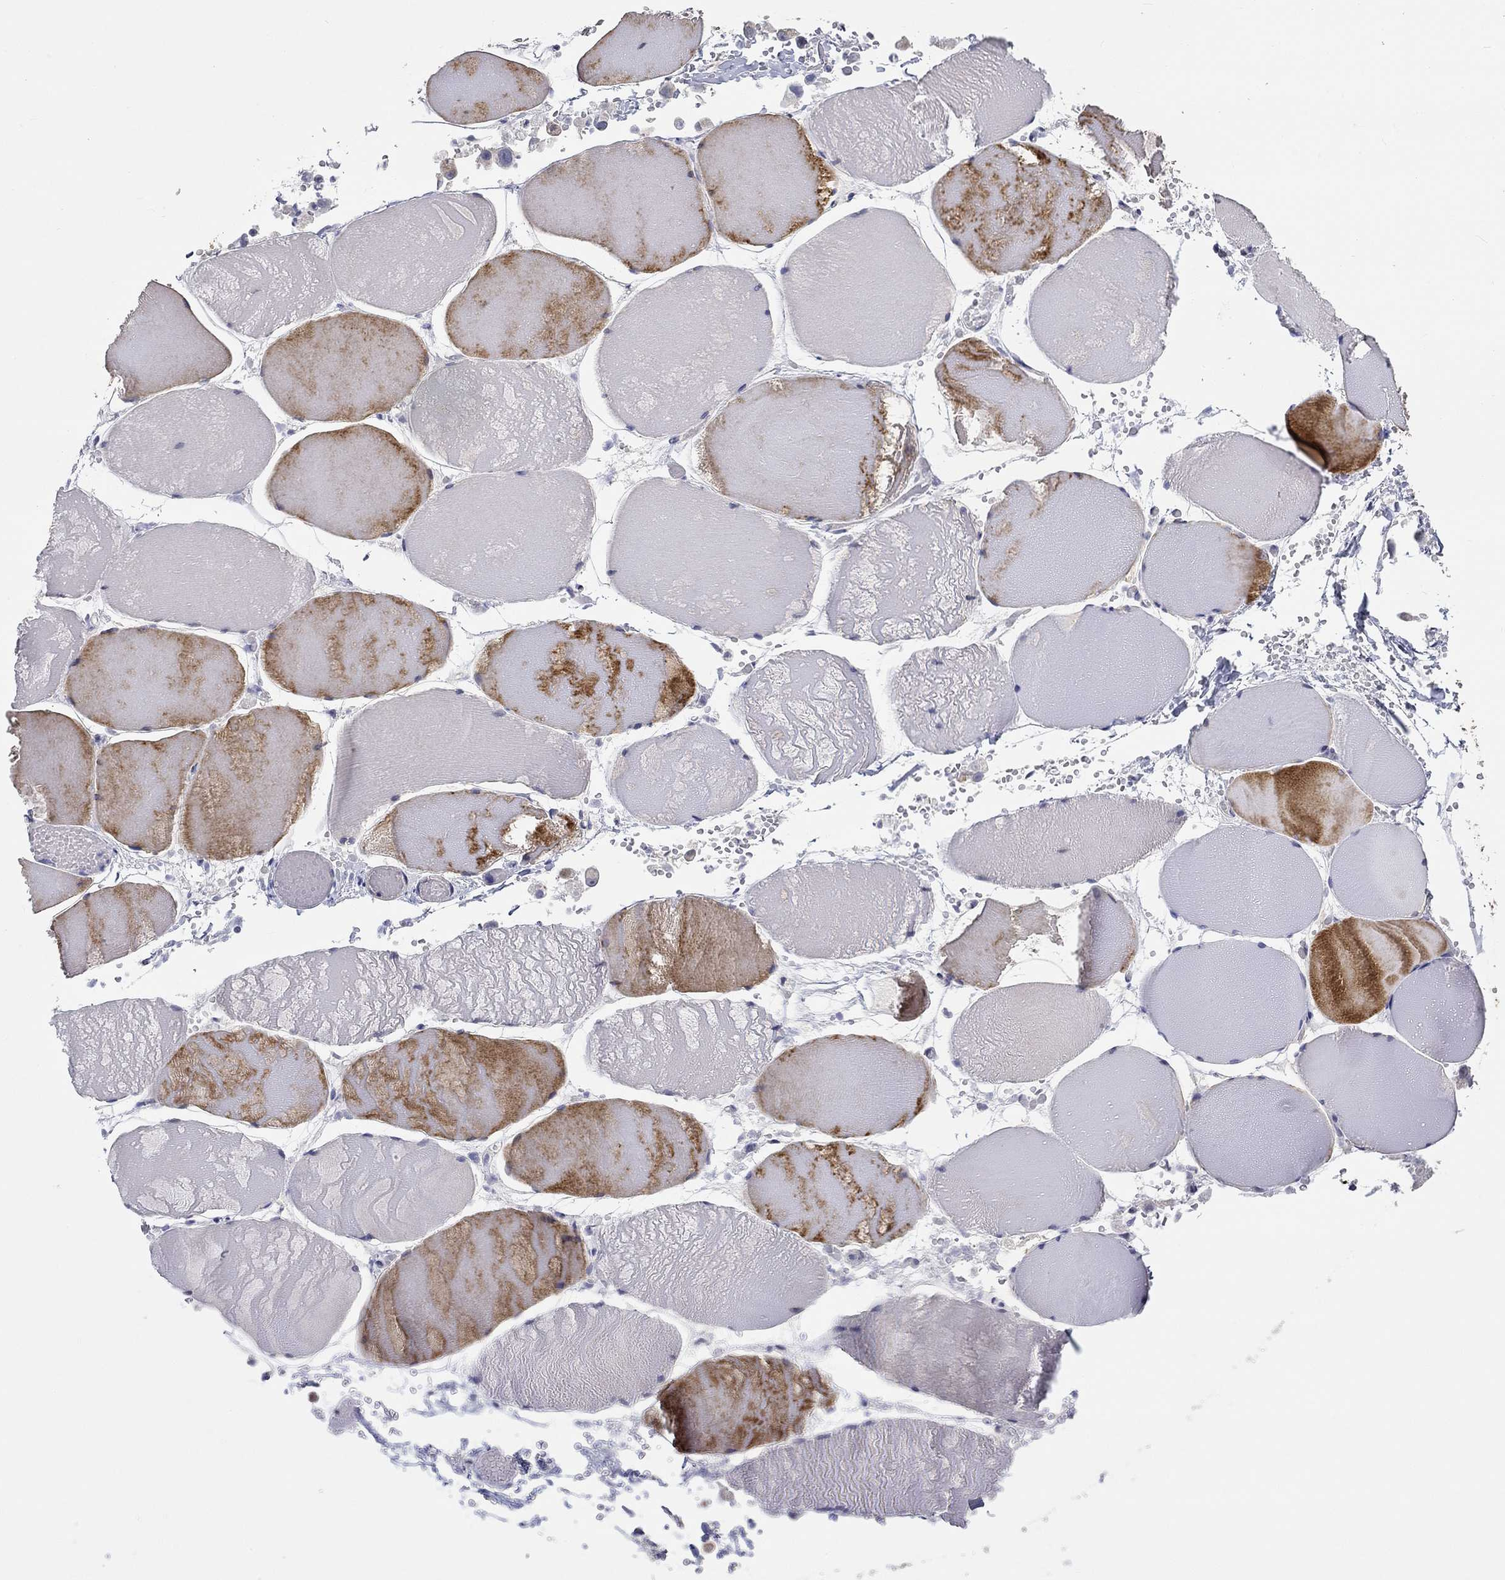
{"staining": {"intensity": "moderate", "quantity": "25%-75%", "location": "cytoplasmic/membranous"}, "tissue": "skeletal muscle", "cell_type": "Myocytes", "image_type": "normal", "snomed": [{"axis": "morphology", "description": "Normal tissue, NOS"}, {"axis": "morphology", "description": "Malignant melanoma, Metastatic site"}, {"axis": "topography", "description": "Skeletal muscle"}], "caption": "Skeletal muscle stained with immunohistochemistry shows moderate cytoplasmic/membranous positivity in about 25%-75% of myocytes.", "gene": "PRC1", "patient": {"sex": "male", "age": 50}}